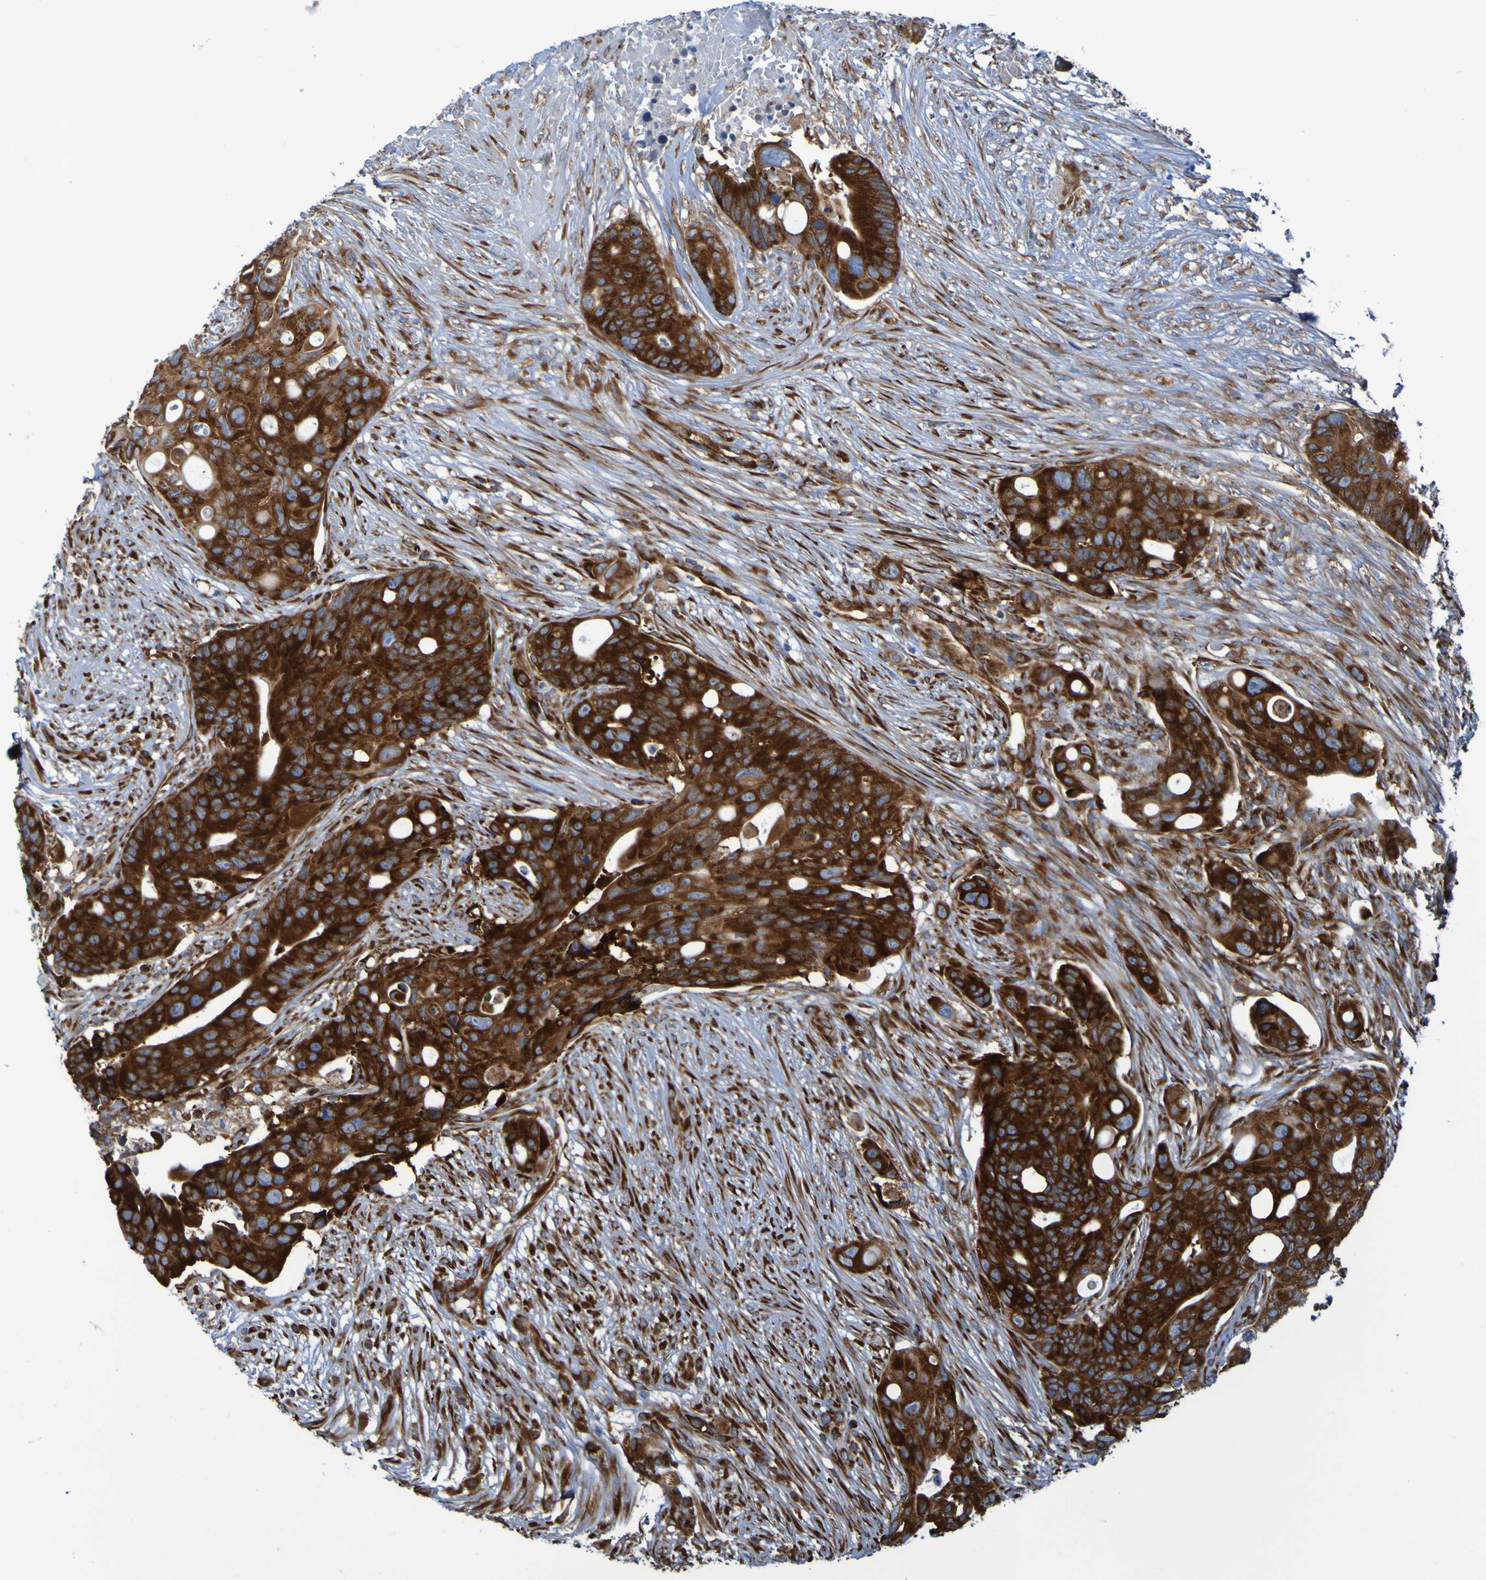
{"staining": {"intensity": "strong", "quantity": ">75%", "location": "cytoplasmic/membranous"}, "tissue": "colorectal cancer", "cell_type": "Tumor cells", "image_type": "cancer", "snomed": [{"axis": "morphology", "description": "Adenocarcinoma, NOS"}, {"axis": "topography", "description": "Colon"}], "caption": "IHC staining of colorectal adenocarcinoma, which reveals high levels of strong cytoplasmic/membranous expression in about >75% of tumor cells indicating strong cytoplasmic/membranous protein expression. The staining was performed using DAB (brown) for protein detection and nuclei were counterstained in hematoxylin (blue).", "gene": "RPL10", "patient": {"sex": "female", "age": 57}}